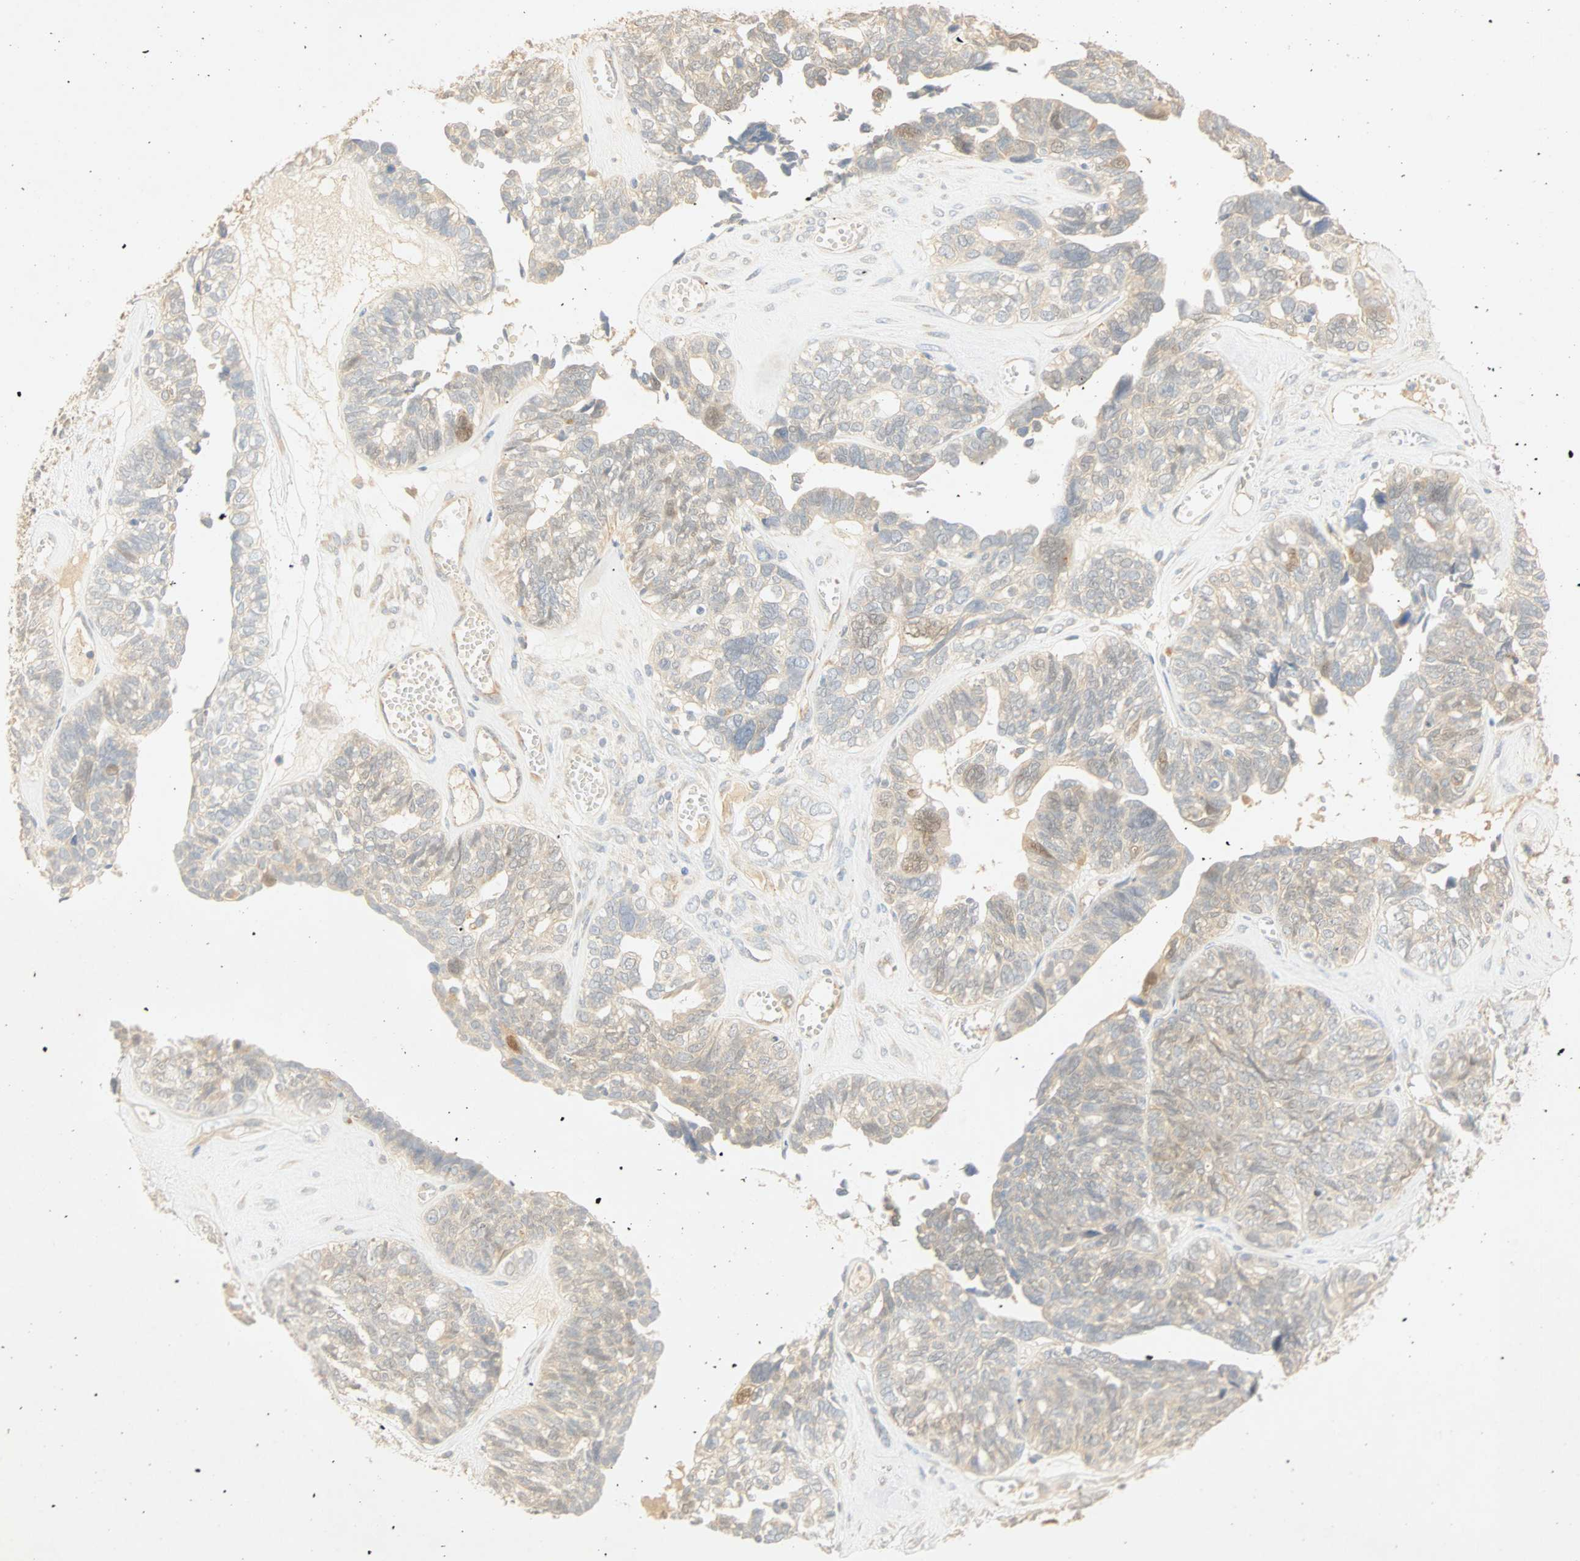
{"staining": {"intensity": "weak", "quantity": "25%-75%", "location": "cytoplasmic/membranous"}, "tissue": "ovarian cancer", "cell_type": "Tumor cells", "image_type": "cancer", "snomed": [{"axis": "morphology", "description": "Cystadenocarcinoma, serous, NOS"}, {"axis": "topography", "description": "Ovary"}], "caption": "Immunohistochemistry micrograph of ovarian cancer (serous cystadenocarcinoma) stained for a protein (brown), which demonstrates low levels of weak cytoplasmic/membranous expression in approximately 25%-75% of tumor cells.", "gene": "SELENBP1", "patient": {"sex": "female", "age": 79}}